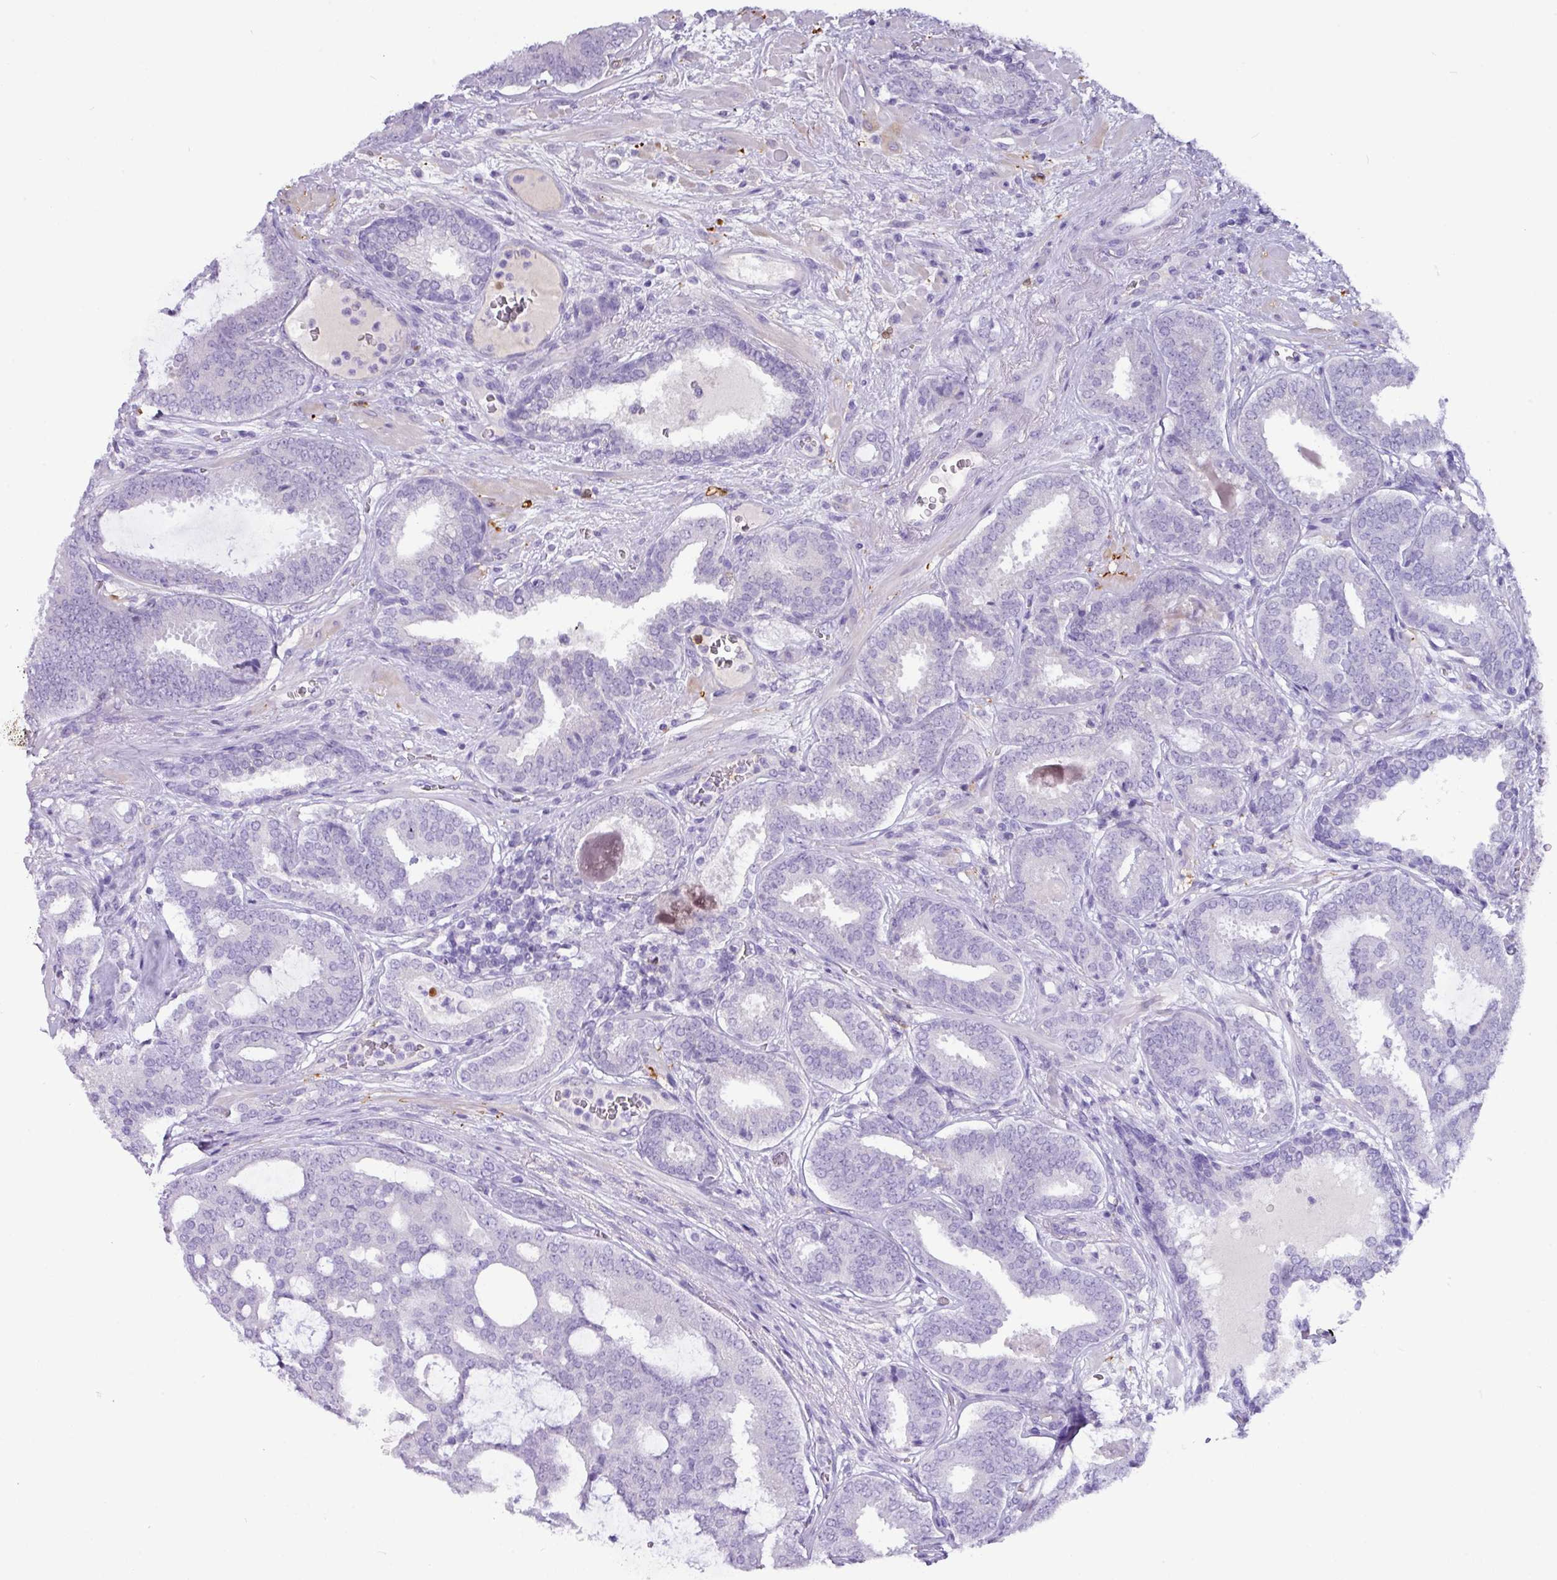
{"staining": {"intensity": "negative", "quantity": "none", "location": "none"}, "tissue": "prostate cancer", "cell_type": "Tumor cells", "image_type": "cancer", "snomed": [{"axis": "morphology", "description": "Adenocarcinoma, High grade"}, {"axis": "topography", "description": "Prostate"}], "caption": "Immunohistochemistry of human prostate cancer (high-grade adenocarcinoma) demonstrates no expression in tumor cells. (DAB immunohistochemistry (IHC), high magnification).", "gene": "ZNF524", "patient": {"sex": "male", "age": 65}}